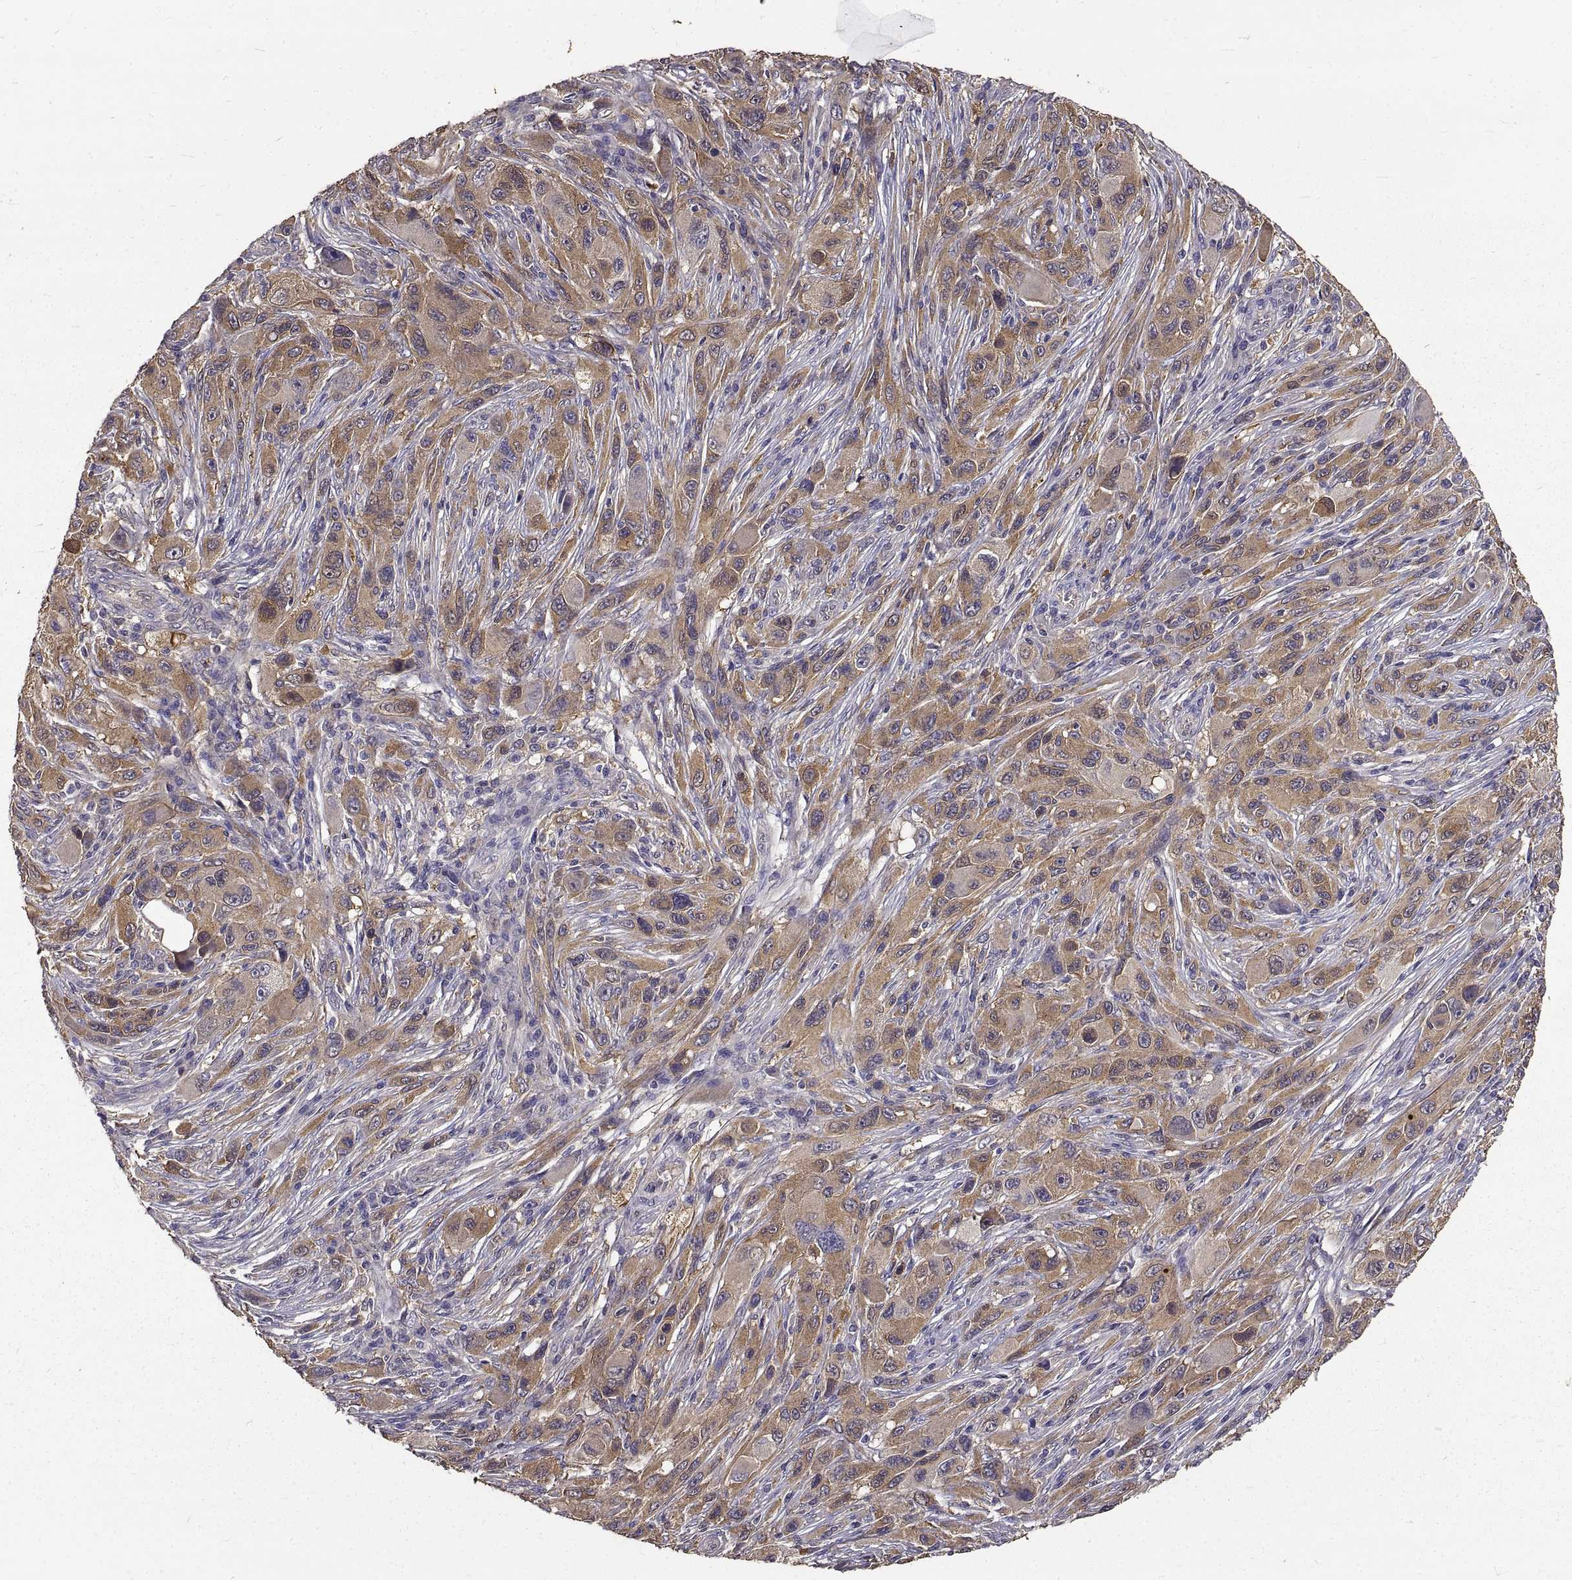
{"staining": {"intensity": "weak", "quantity": ">75%", "location": "cytoplasmic/membranous"}, "tissue": "melanoma", "cell_type": "Tumor cells", "image_type": "cancer", "snomed": [{"axis": "morphology", "description": "Malignant melanoma, NOS"}, {"axis": "topography", "description": "Skin"}], "caption": "Approximately >75% of tumor cells in malignant melanoma display weak cytoplasmic/membranous protein expression as visualized by brown immunohistochemical staining.", "gene": "PEA15", "patient": {"sex": "male", "age": 53}}